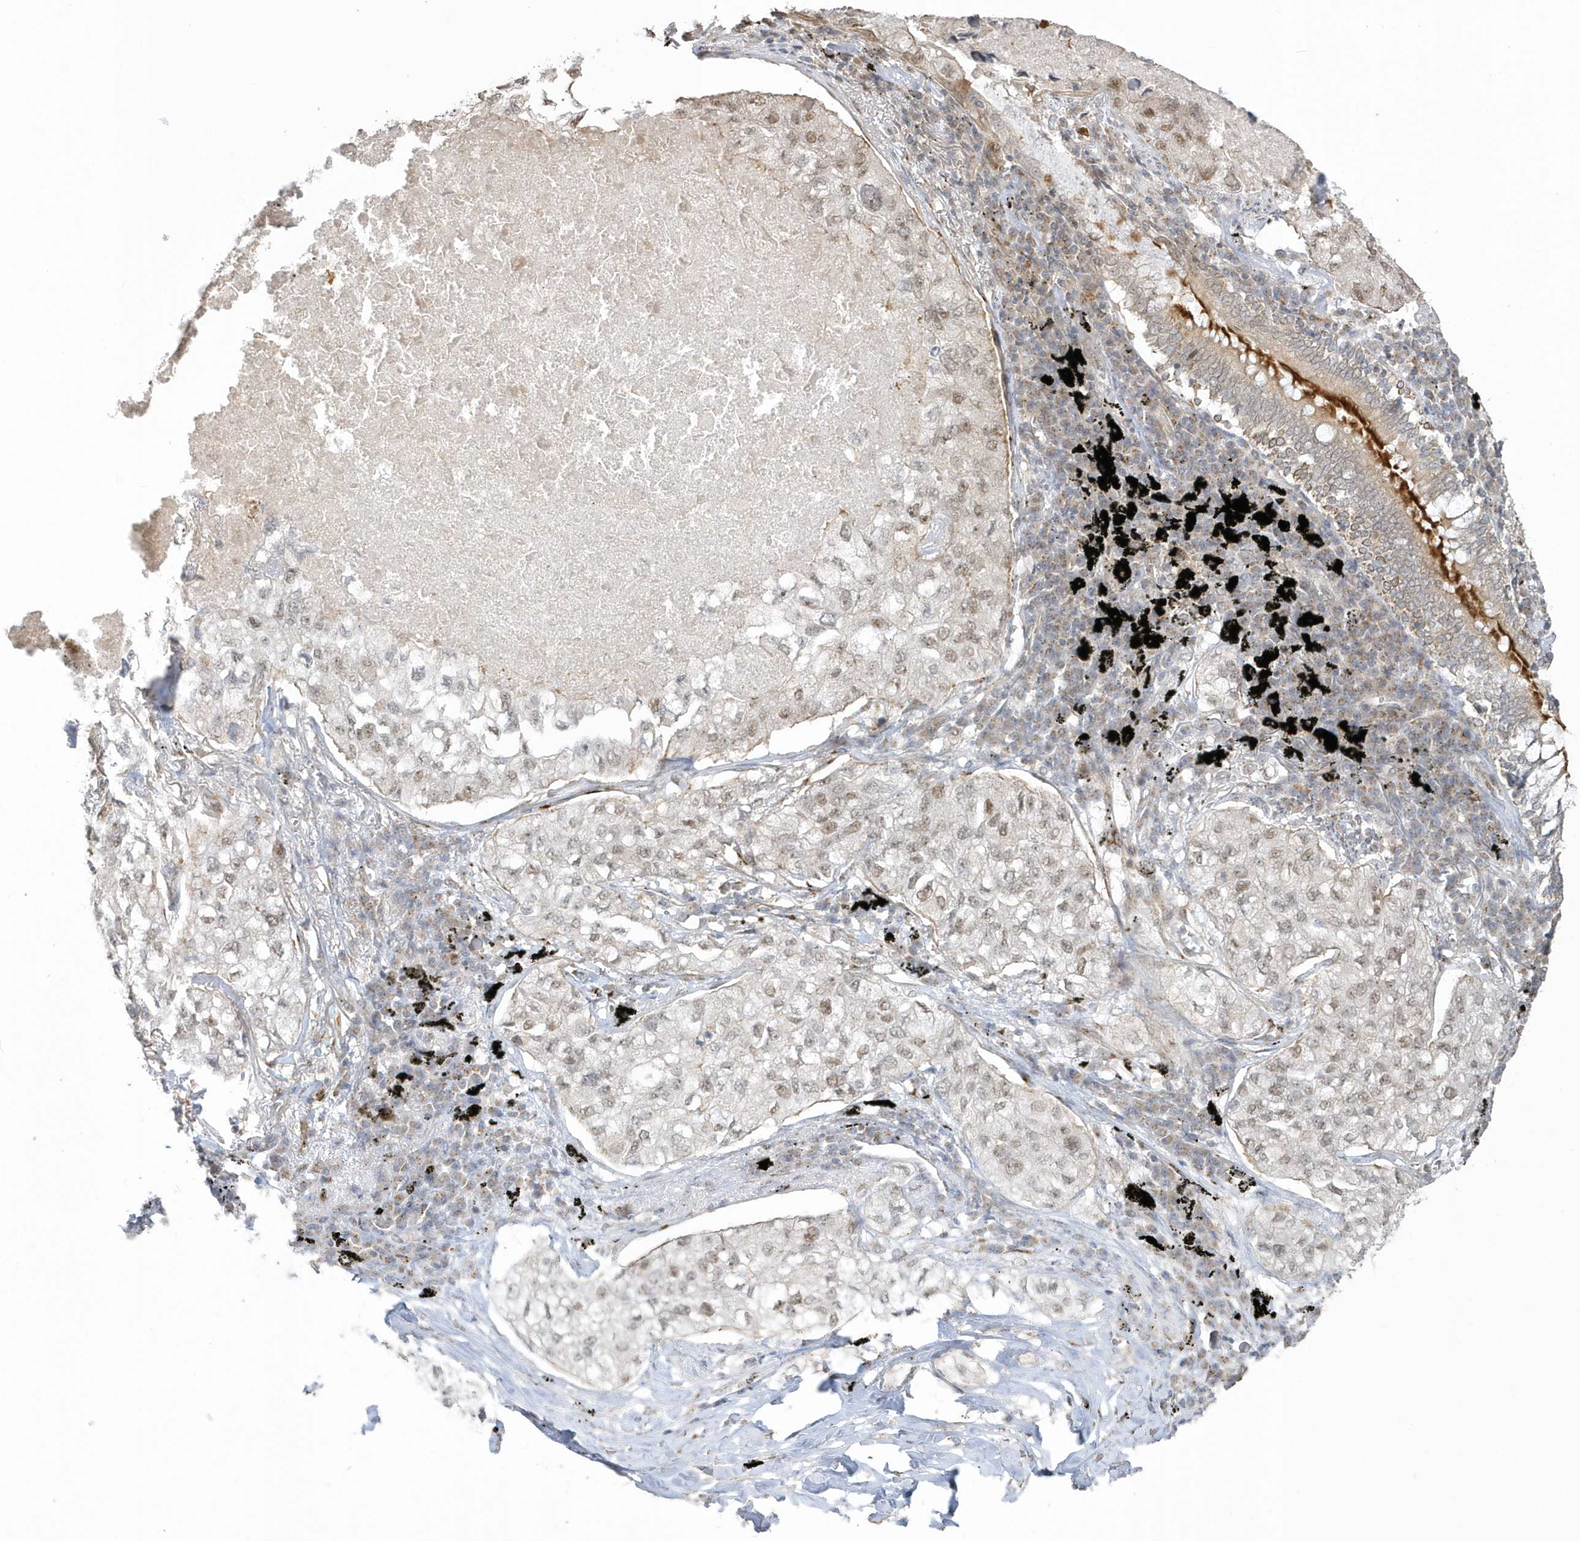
{"staining": {"intensity": "weak", "quantity": "25%-75%", "location": "nuclear"}, "tissue": "lung cancer", "cell_type": "Tumor cells", "image_type": "cancer", "snomed": [{"axis": "morphology", "description": "Adenocarcinoma, NOS"}, {"axis": "topography", "description": "Lung"}], "caption": "High-power microscopy captured an immunohistochemistry micrograph of adenocarcinoma (lung), revealing weak nuclear staining in approximately 25%-75% of tumor cells. (DAB (3,3'-diaminobenzidine) IHC with brightfield microscopy, high magnification).", "gene": "NAF1", "patient": {"sex": "male", "age": 65}}